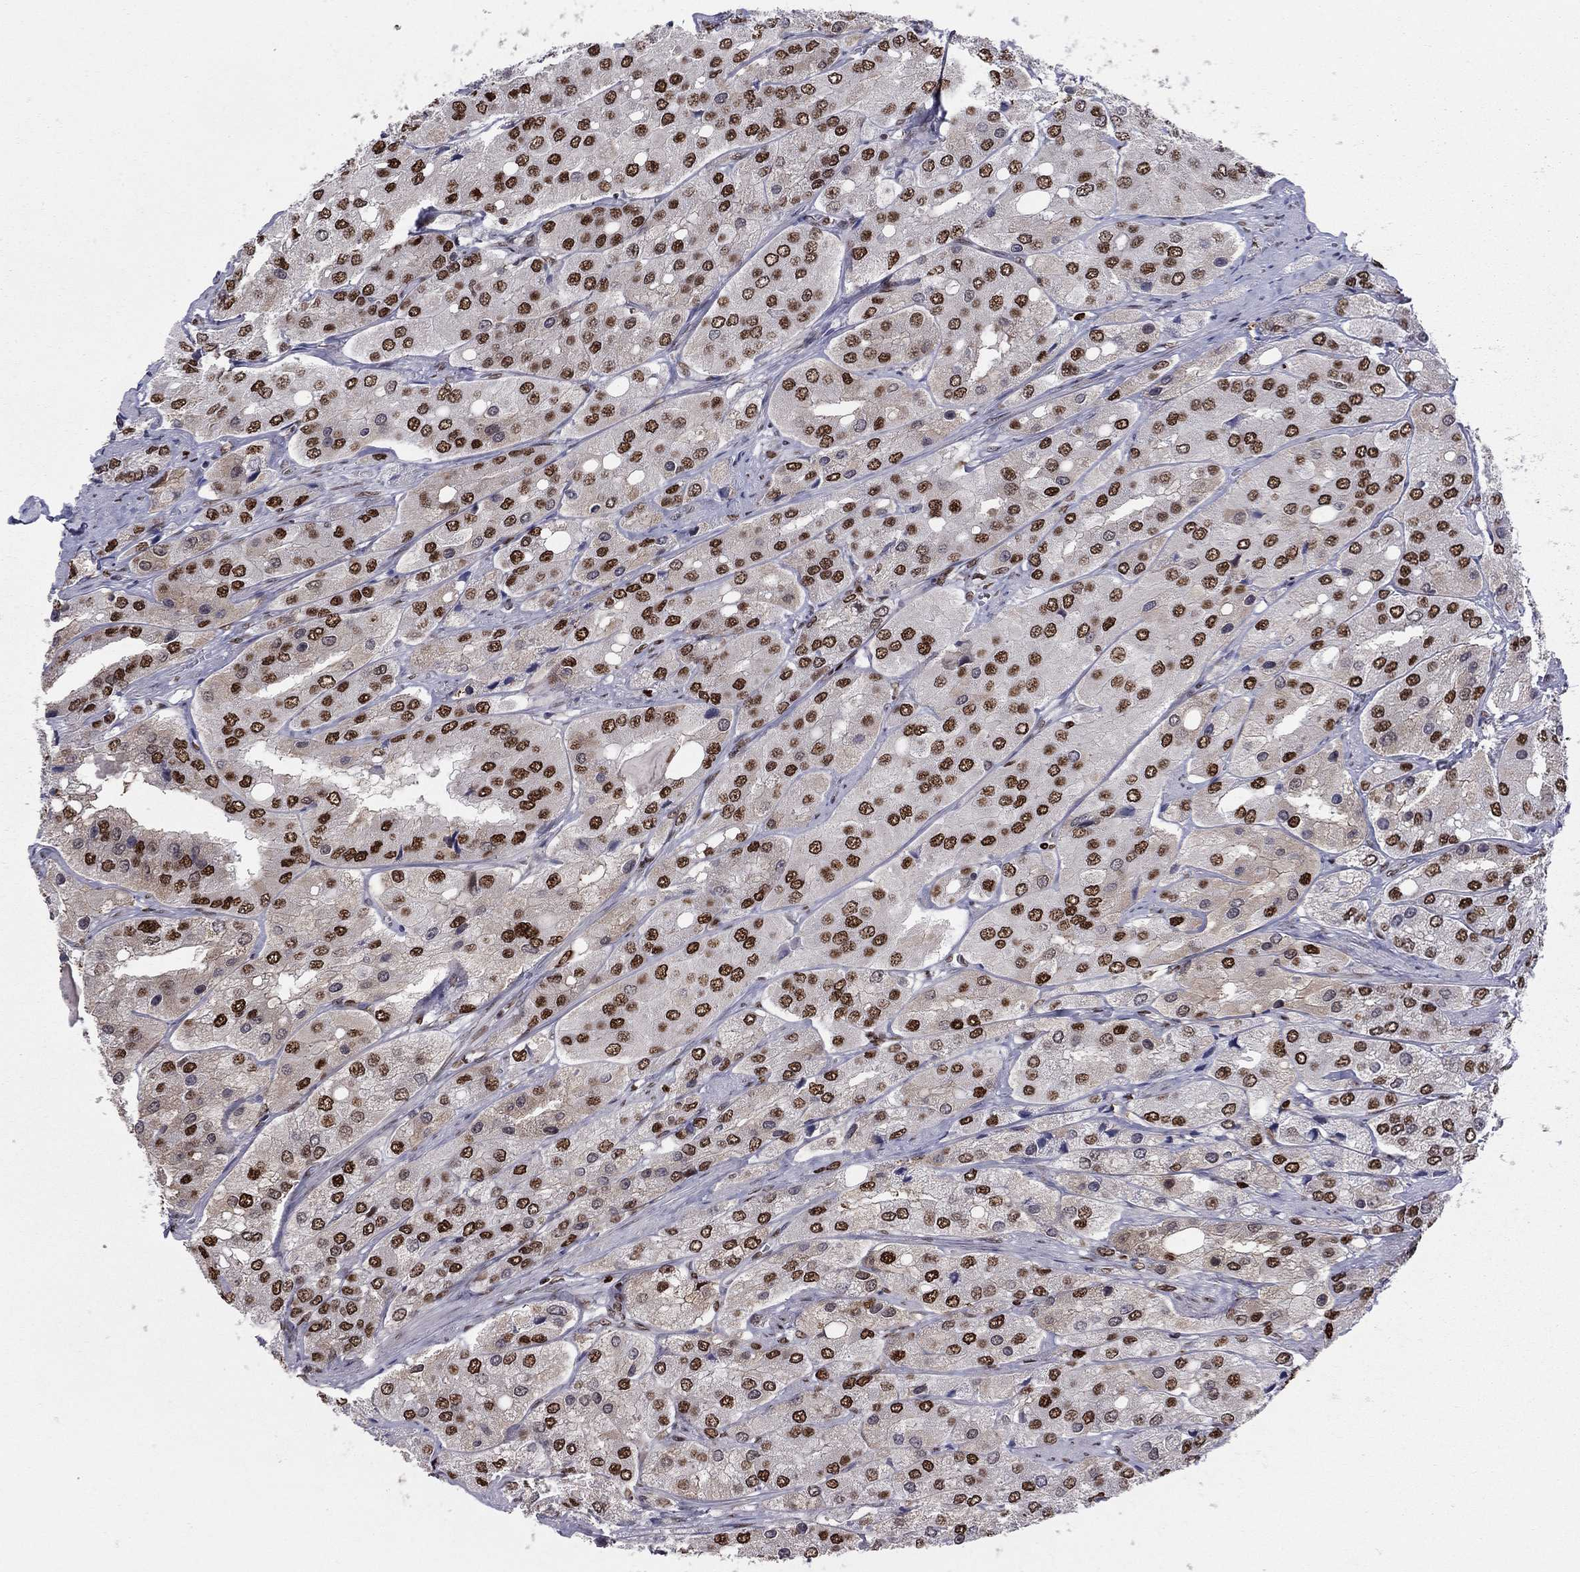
{"staining": {"intensity": "strong", "quantity": ">75%", "location": "nuclear"}, "tissue": "prostate cancer", "cell_type": "Tumor cells", "image_type": "cancer", "snomed": [{"axis": "morphology", "description": "Adenocarcinoma, Low grade"}, {"axis": "topography", "description": "Prostate"}], "caption": "Protein analysis of prostate low-grade adenocarcinoma tissue demonstrates strong nuclear expression in about >75% of tumor cells. The staining was performed using DAB (3,3'-diaminobenzidine) to visualize the protein expression in brown, while the nuclei were stained in blue with hematoxylin (Magnification: 20x).", "gene": "PCGF3", "patient": {"sex": "male", "age": 69}}